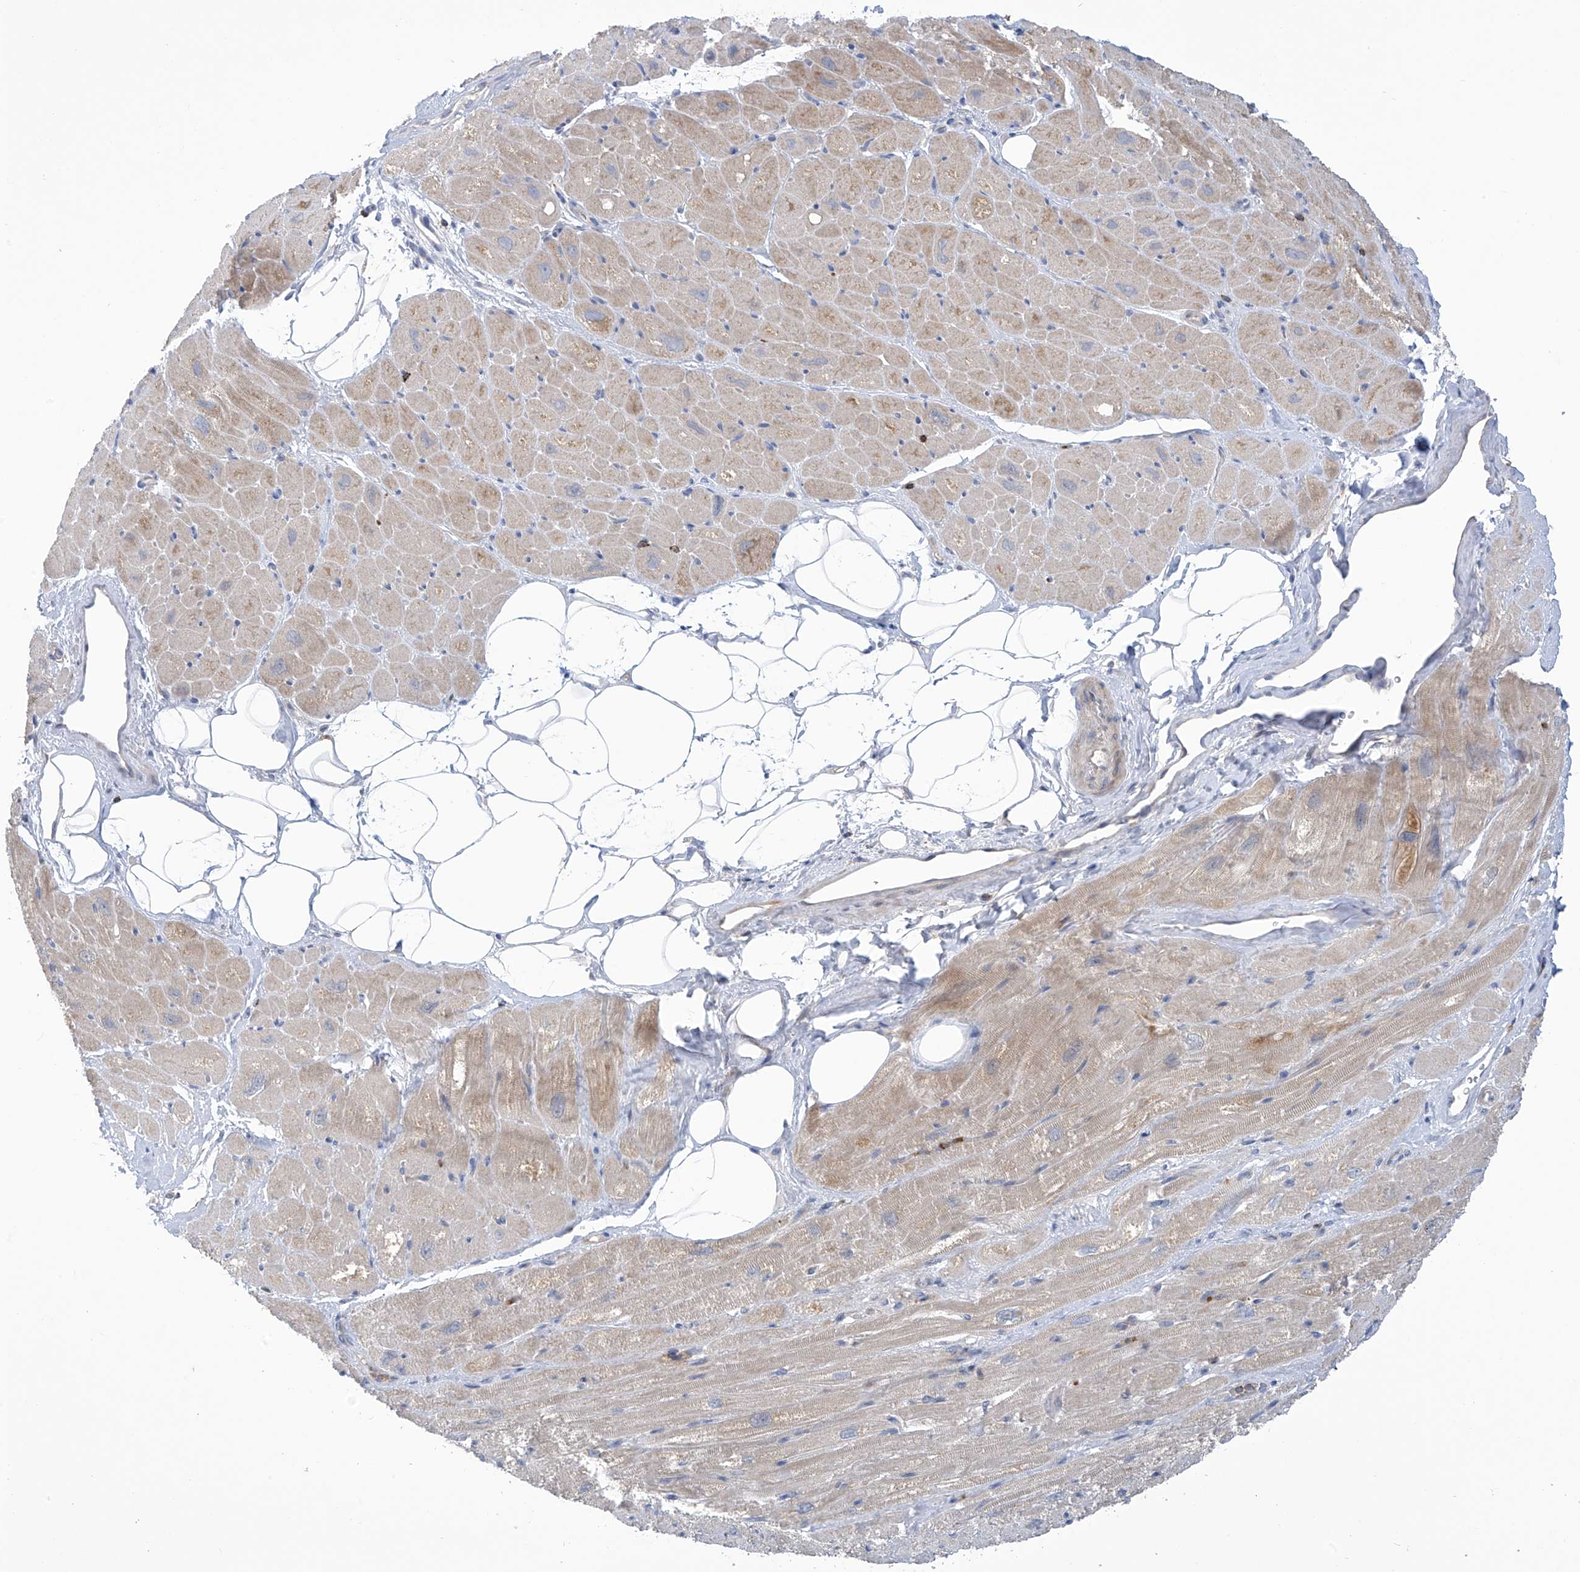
{"staining": {"intensity": "negative", "quantity": "none", "location": "none"}, "tissue": "heart muscle", "cell_type": "Cardiomyocytes", "image_type": "normal", "snomed": [{"axis": "morphology", "description": "Normal tissue, NOS"}, {"axis": "topography", "description": "Heart"}], "caption": "Immunohistochemical staining of benign human heart muscle reveals no significant expression in cardiomyocytes. The staining is performed using DAB (3,3'-diaminobenzidine) brown chromogen with nuclei counter-stained in using hematoxylin.", "gene": "IBA57", "patient": {"sex": "male", "age": 50}}